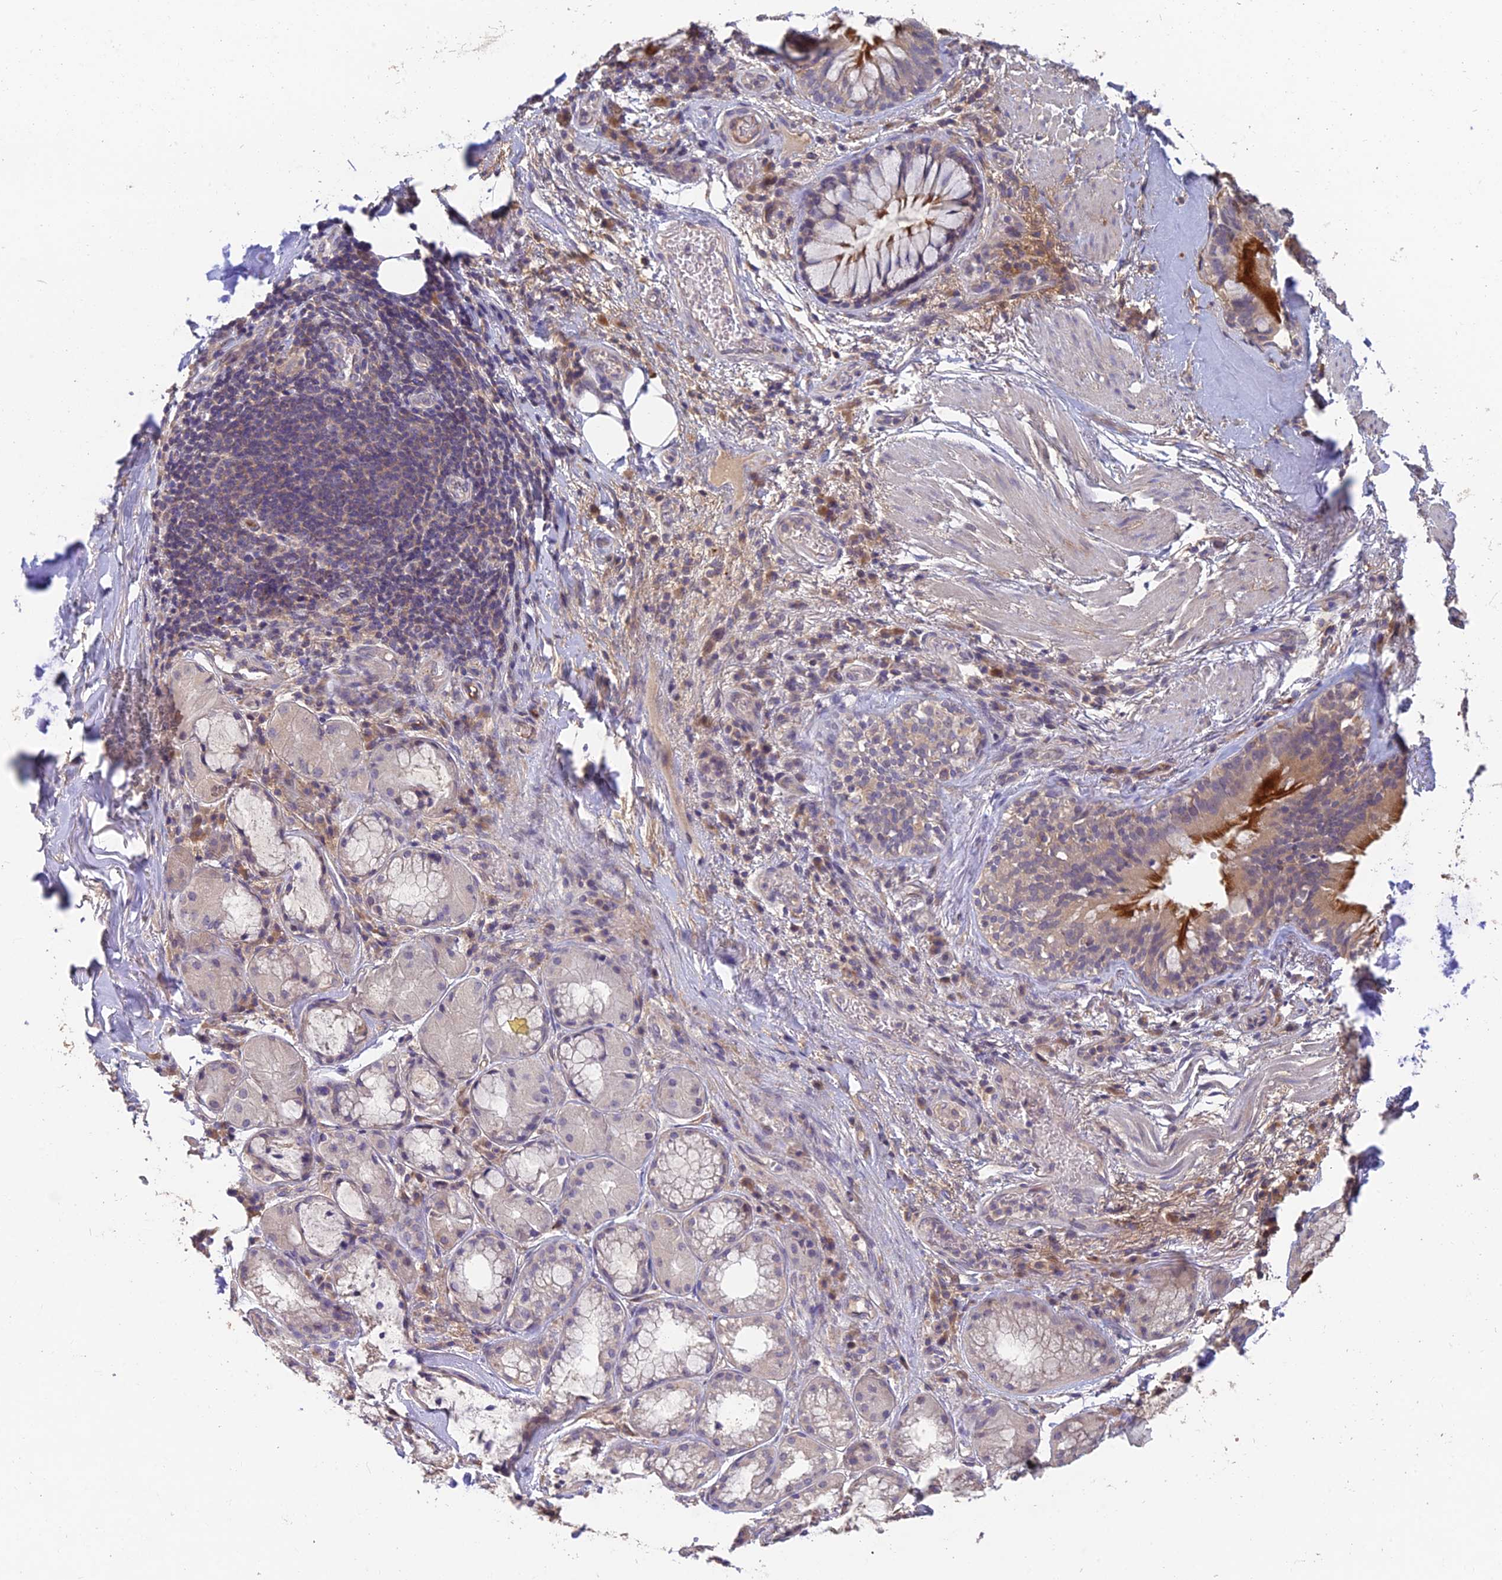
{"staining": {"intensity": "negative", "quantity": "none", "location": "none"}, "tissue": "soft tissue", "cell_type": "Fibroblasts", "image_type": "normal", "snomed": [{"axis": "morphology", "description": "Normal tissue, NOS"}, {"axis": "topography", "description": "Lymph node"}, {"axis": "topography", "description": "Cartilage tissue"}, {"axis": "topography", "description": "Bronchus"}], "caption": "Immunohistochemical staining of normal soft tissue shows no significant staining in fibroblasts. (DAB immunohistochemistry (IHC) visualized using brightfield microscopy, high magnification).", "gene": "ADAMTS13", "patient": {"sex": "male", "age": 63}}